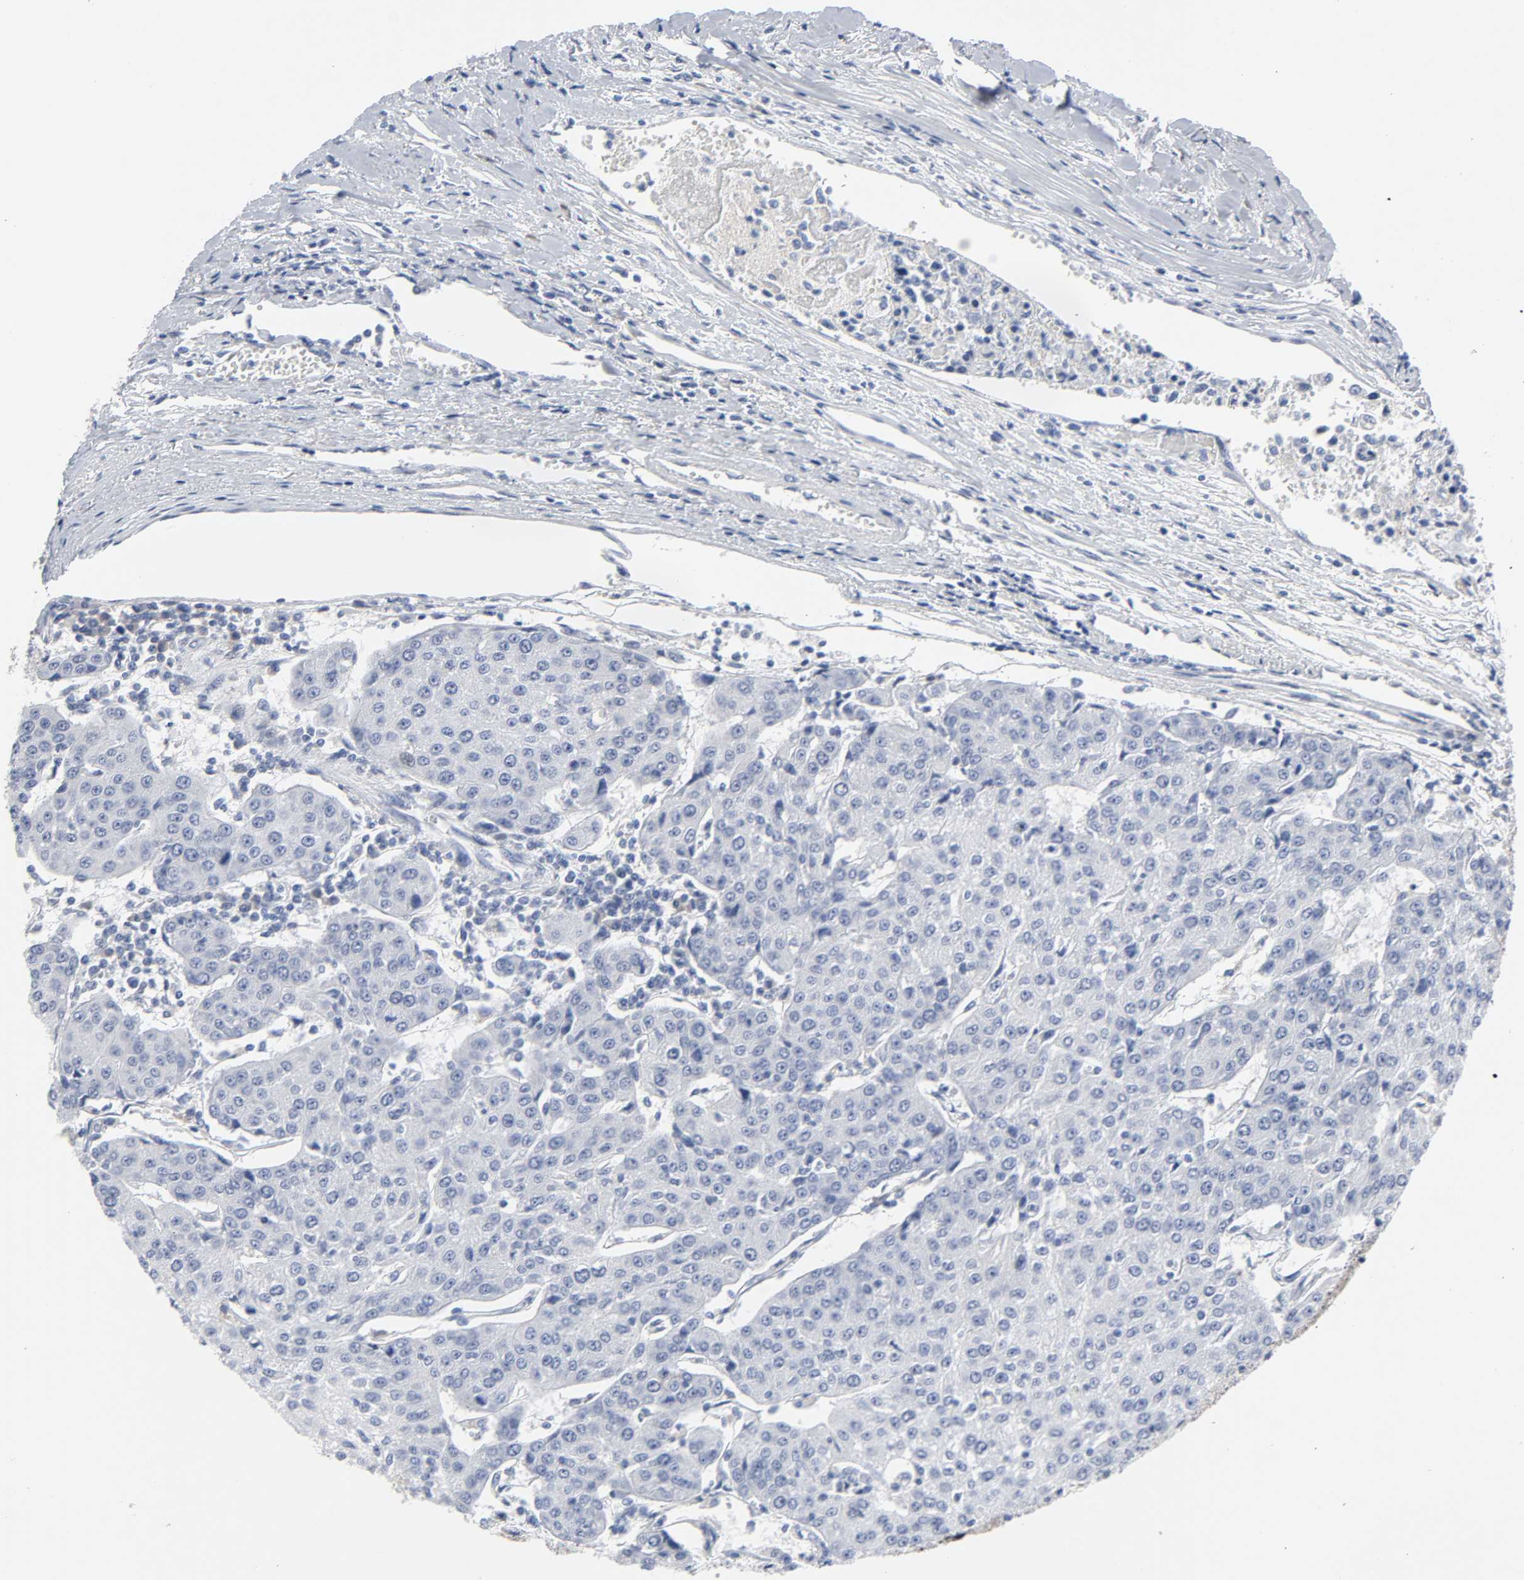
{"staining": {"intensity": "negative", "quantity": "none", "location": "none"}, "tissue": "urothelial cancer", "cell_type": "Tumor cells", "image_type": "cancer", "snomed": [{"axis": "morphology", "description": "Urothelial carcinoma, High grade"}, {"axis": "topography", "description": "Urinary bladder"}], "caption": "This is a photomicrograph of immunohistochemistry staining of high-grade urothelial carcinoma, which shows no positivity in tumor cells. The staining was performed using DAB to visualize the protein expression in brown, while the nuclei were stained in blue with hematoxylin (Magnification: 20x).", "gene": "SALL2", "patient": {"sex": "female", "age": 85}}